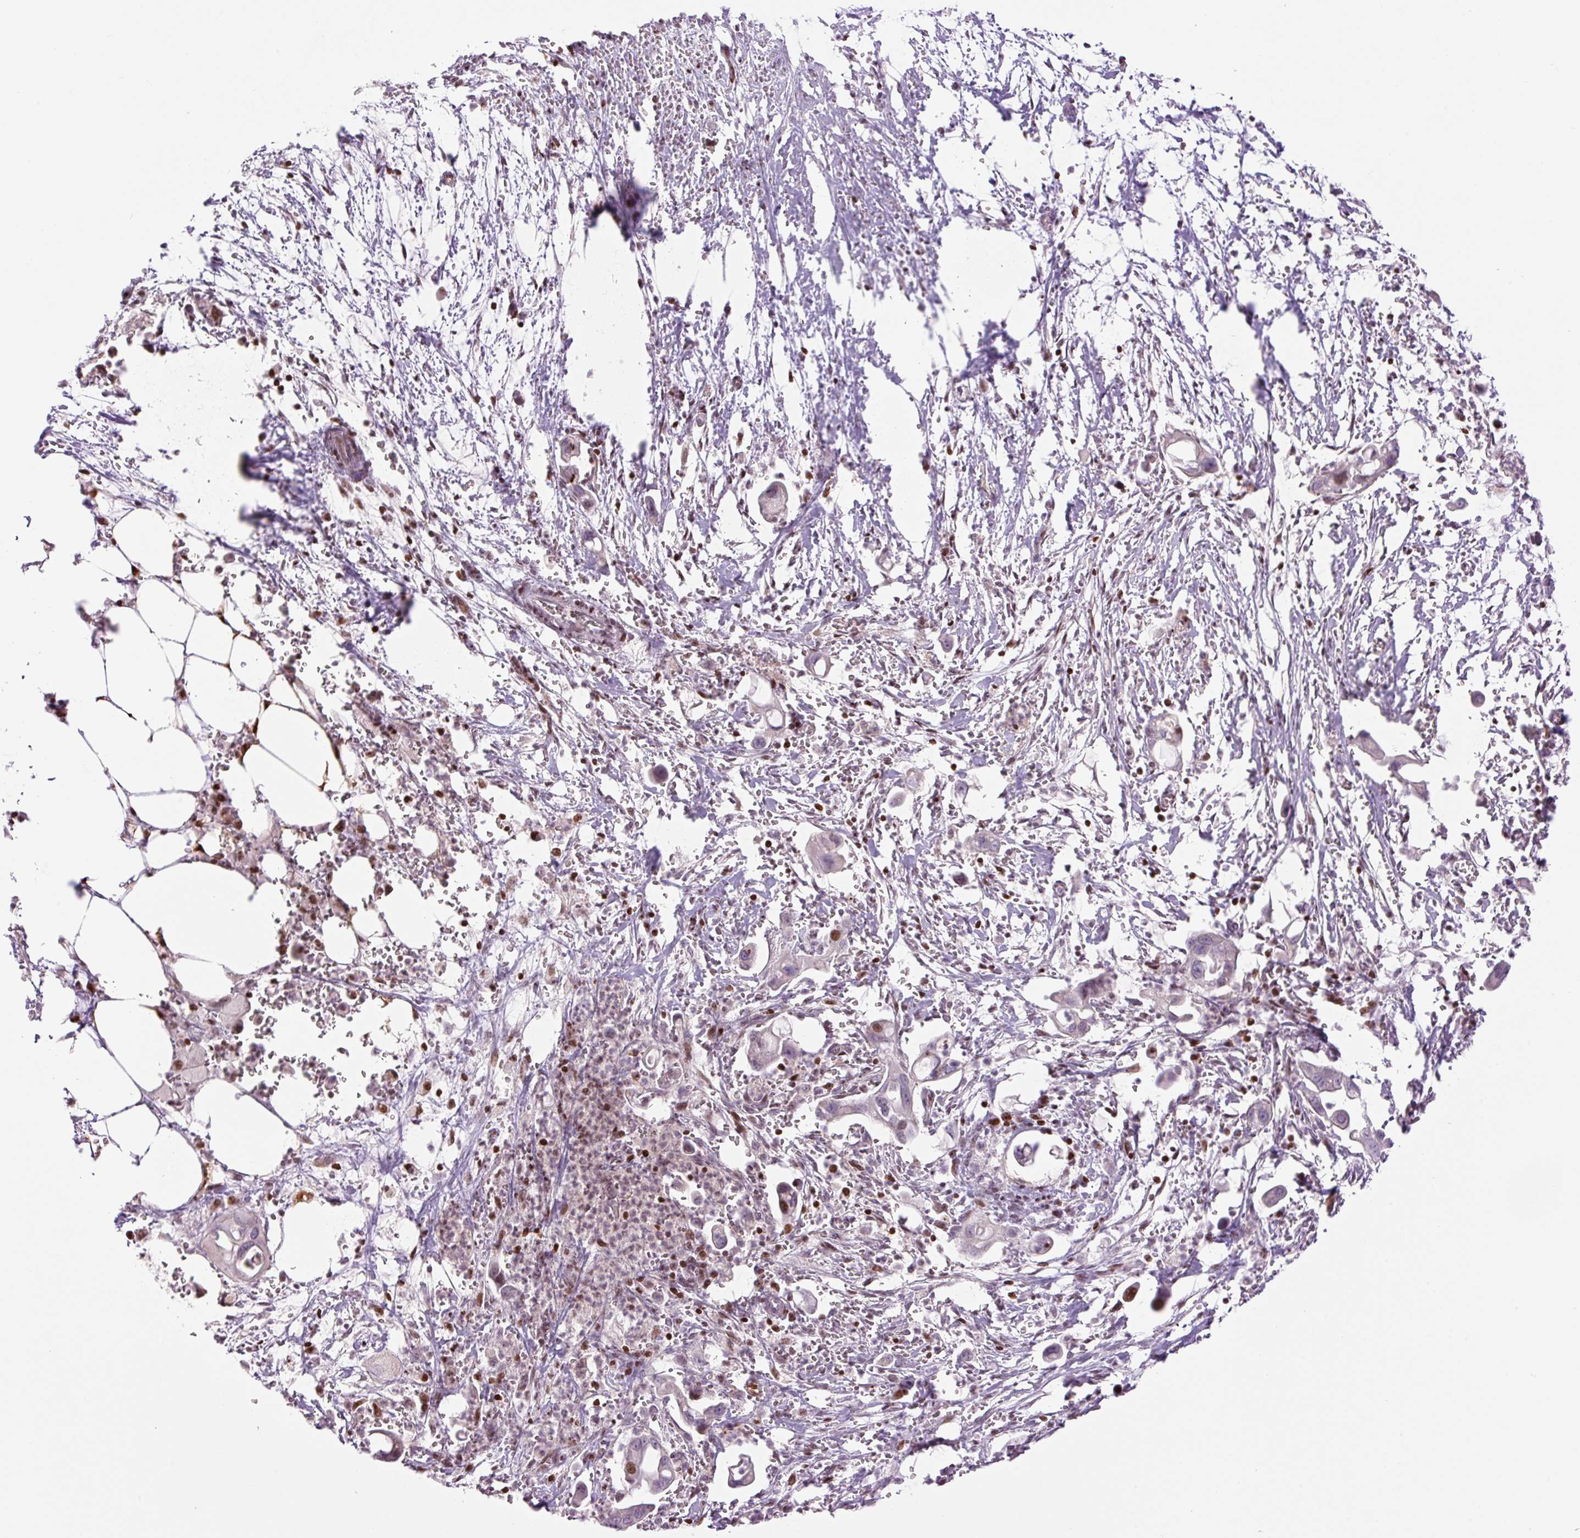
{"staining": {"intensity": "moderate", "quantity": "<25%", "location": "nuclear"}, "tissue": "pancreatic cancer", "cell_type": "Tumor cells", "image_type": "cancer", "snomed": [{"axis": "morphology", "description": "Adenocarcinoma, NOS"}, {"axis": "topography", "description": "Pancreas"}], "caption": "Pancreatic cancer (adenocarcinoma) stained for a protein (brown) shows moderate nuclear positive expression in about <25% of tumor cells.", "gene": "TMEM177", "patient": {"sex": "male", "age": 61}}